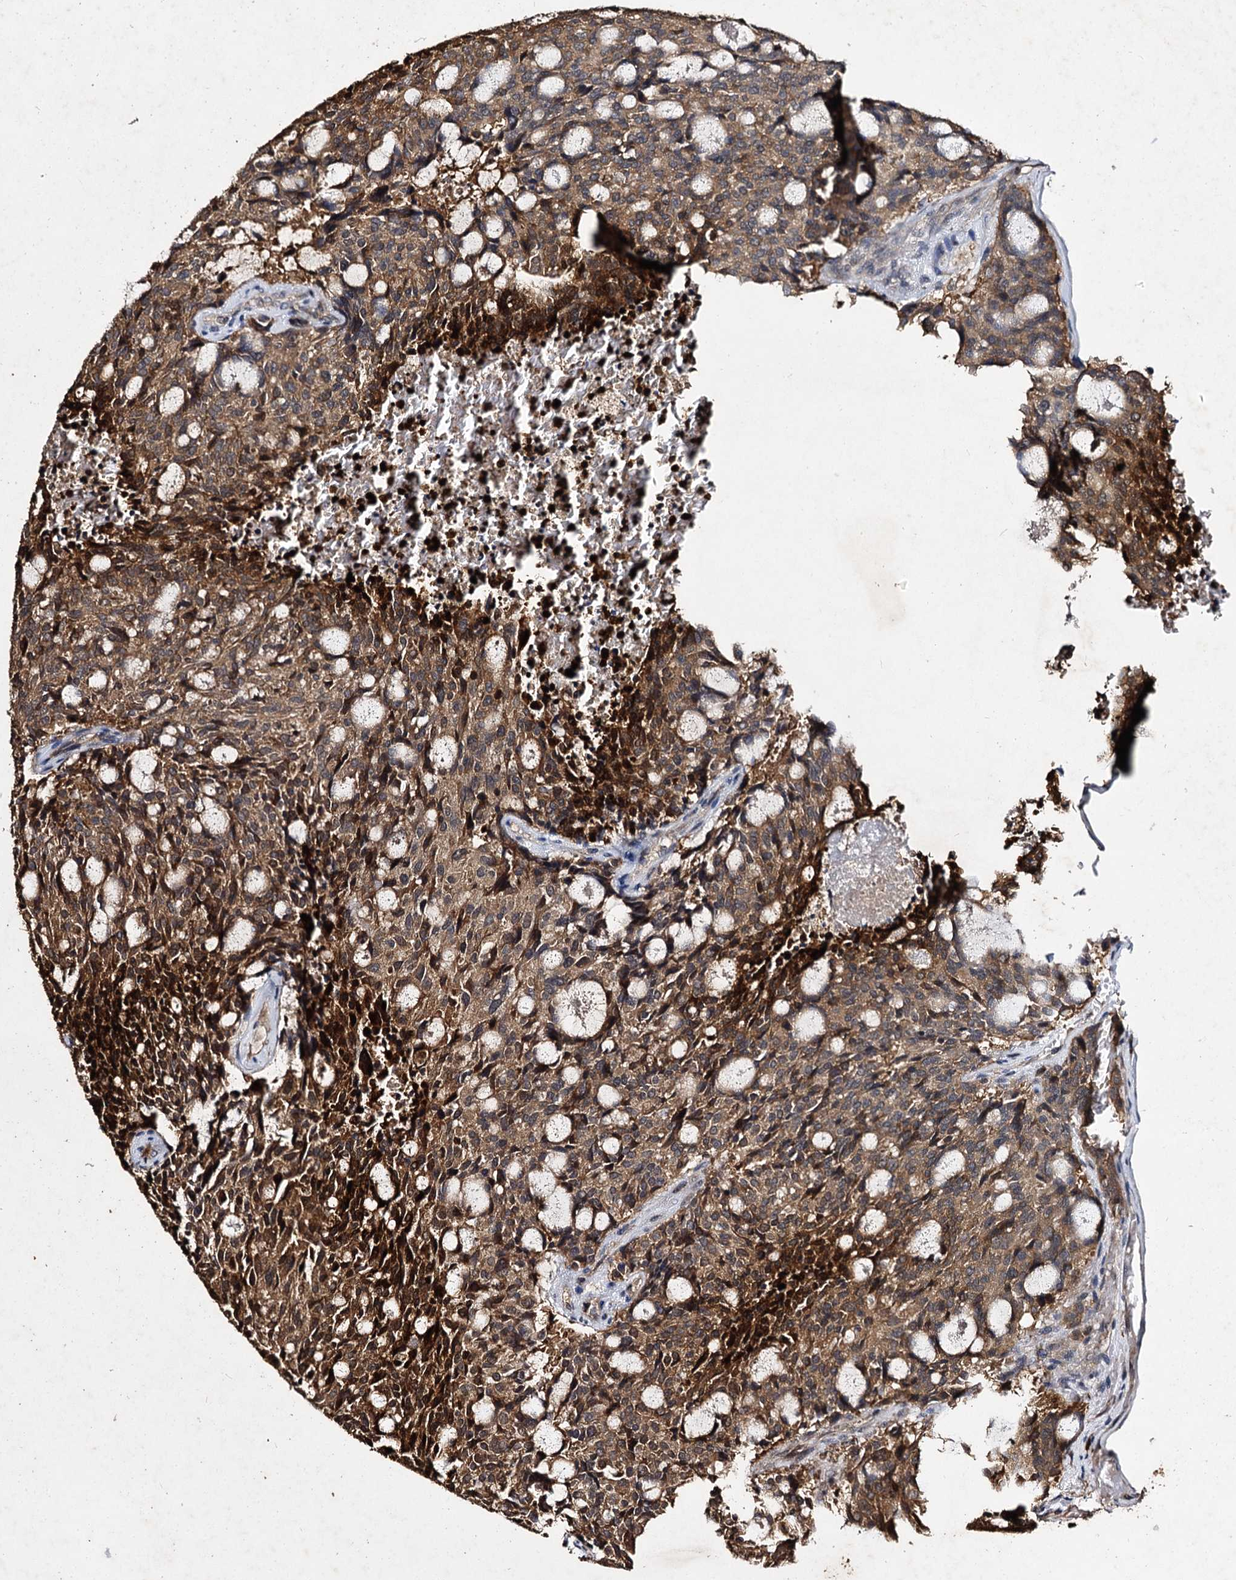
{"staining": {"intensity": "moderate", "quantity": ">75%", "location": "cytoplasmic/membranous"}, "tissue": "carcinoid", "cell_type": "Tumor cells", "image_type": "cancer", "snomed": [{"axis": "morphology", "description": "Carcinoid, malignant, NOS"}, {"axis": "topography", "description": "Pancreas"}], "caption": "Protein positivity by IHC demonstrates moderate cytoplasmic/membranous positivity in approximately >75% of tumor cells in malignant carcinoid.", "gene": "SLC46A3", "patient": {"sex": "female", "age": 54}}